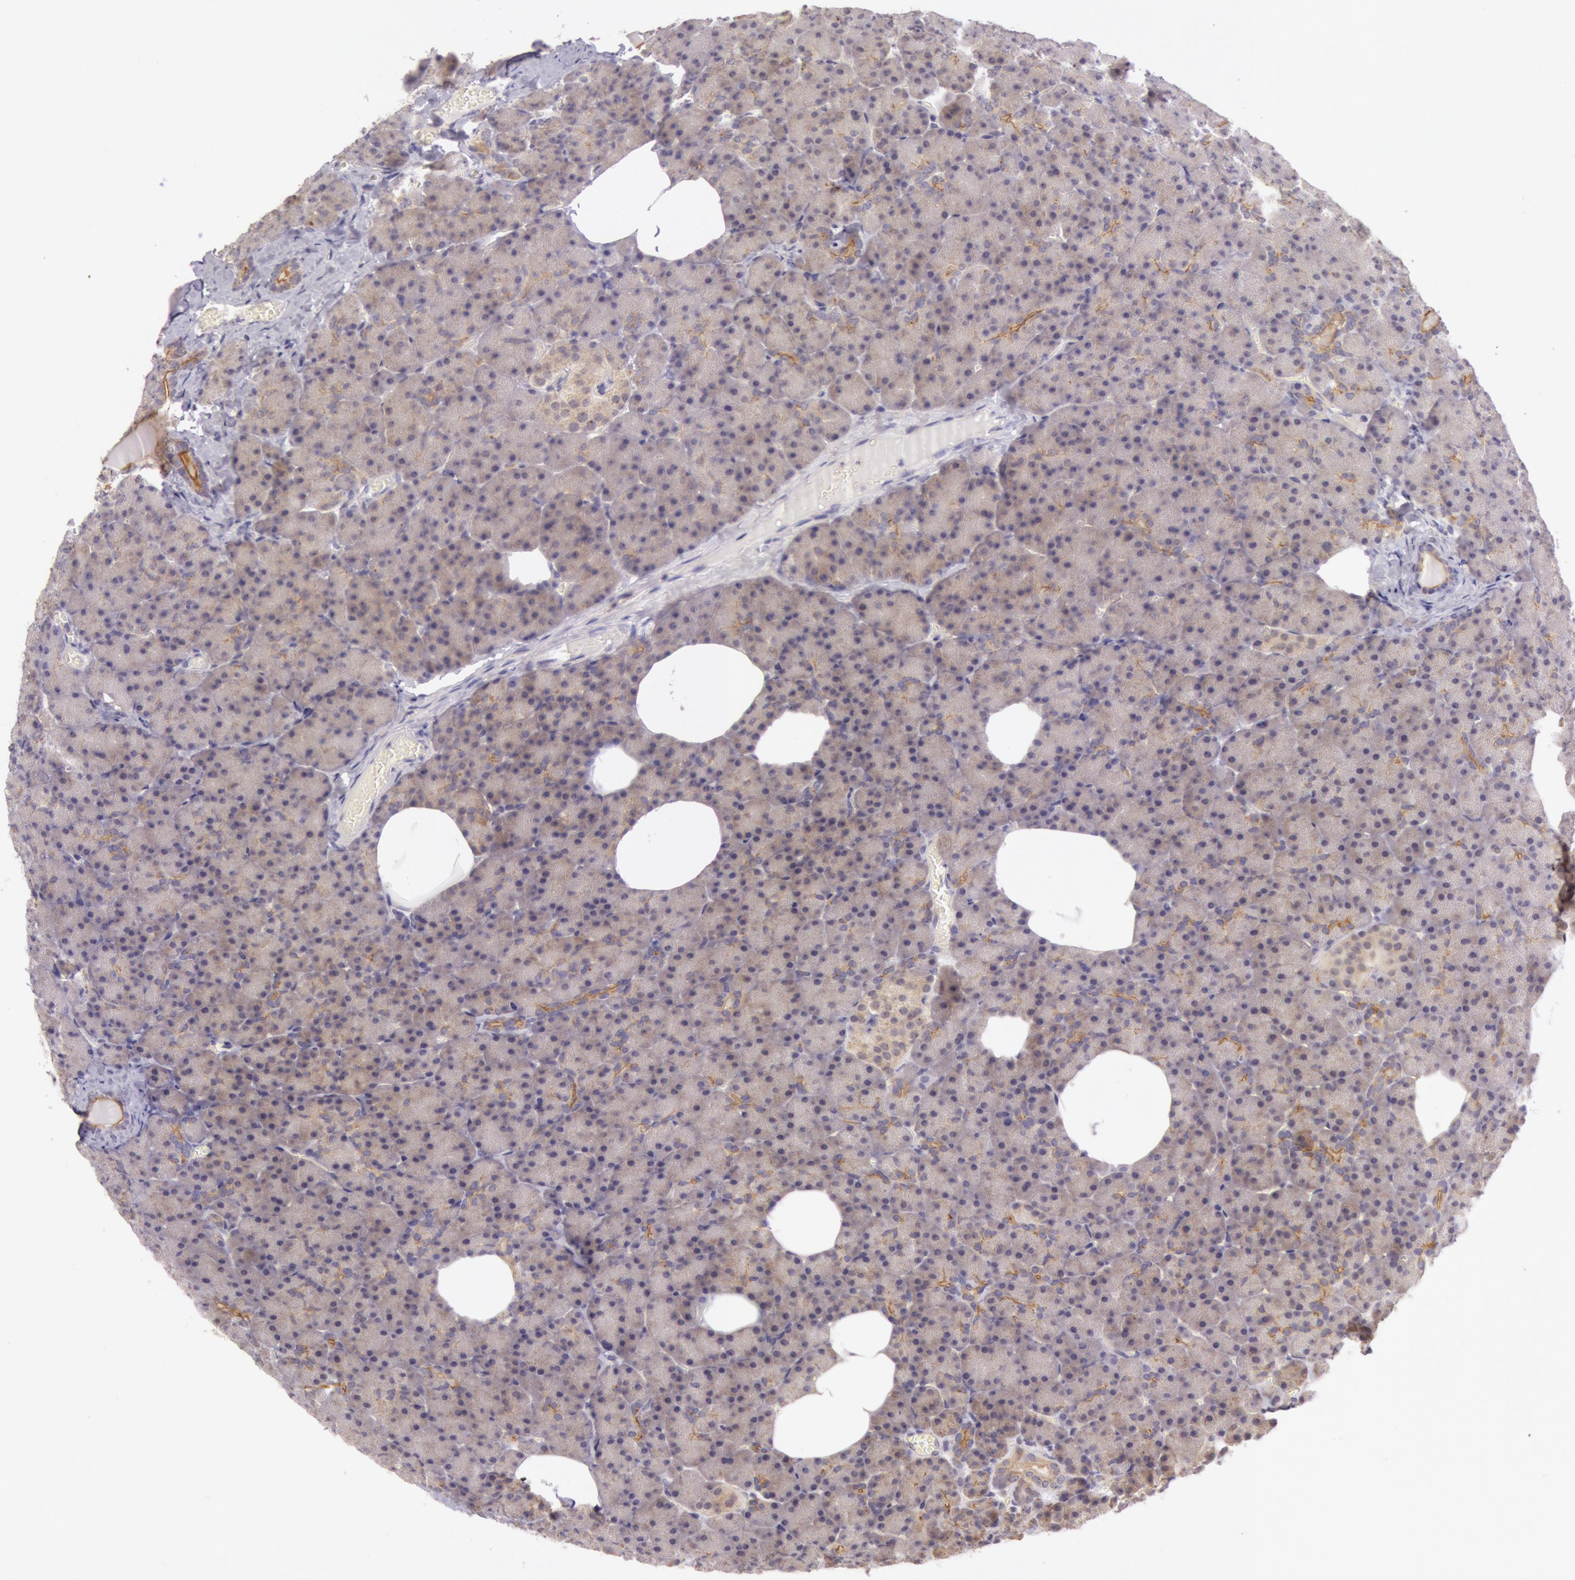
{"staining": {"intensity": "moderate", "quantity": "25%-75%", "location": "cytoplasmic/membranous"}, "tissue": "pancreas", "cell_type": "Exocrine glandular cells", "image_type": "normal", "snomed": [{"axis": "morphology", "description": "Normal tissue, NOS"}, {"axis": "topography", "description": "Pancreas"}], "caption": "Brown immunohistochemical staining in normal pancreas displays moderate cytoplasmic/membranous staining in approximately 25%-75% of exocrine glandular cells. The staining was performed using DAB, with brown indicating positive protein expression. Nuclei are stained blue with hematoxylin.", "gene": "CDK16", "patient": {"sex": "female", "age": 35}}